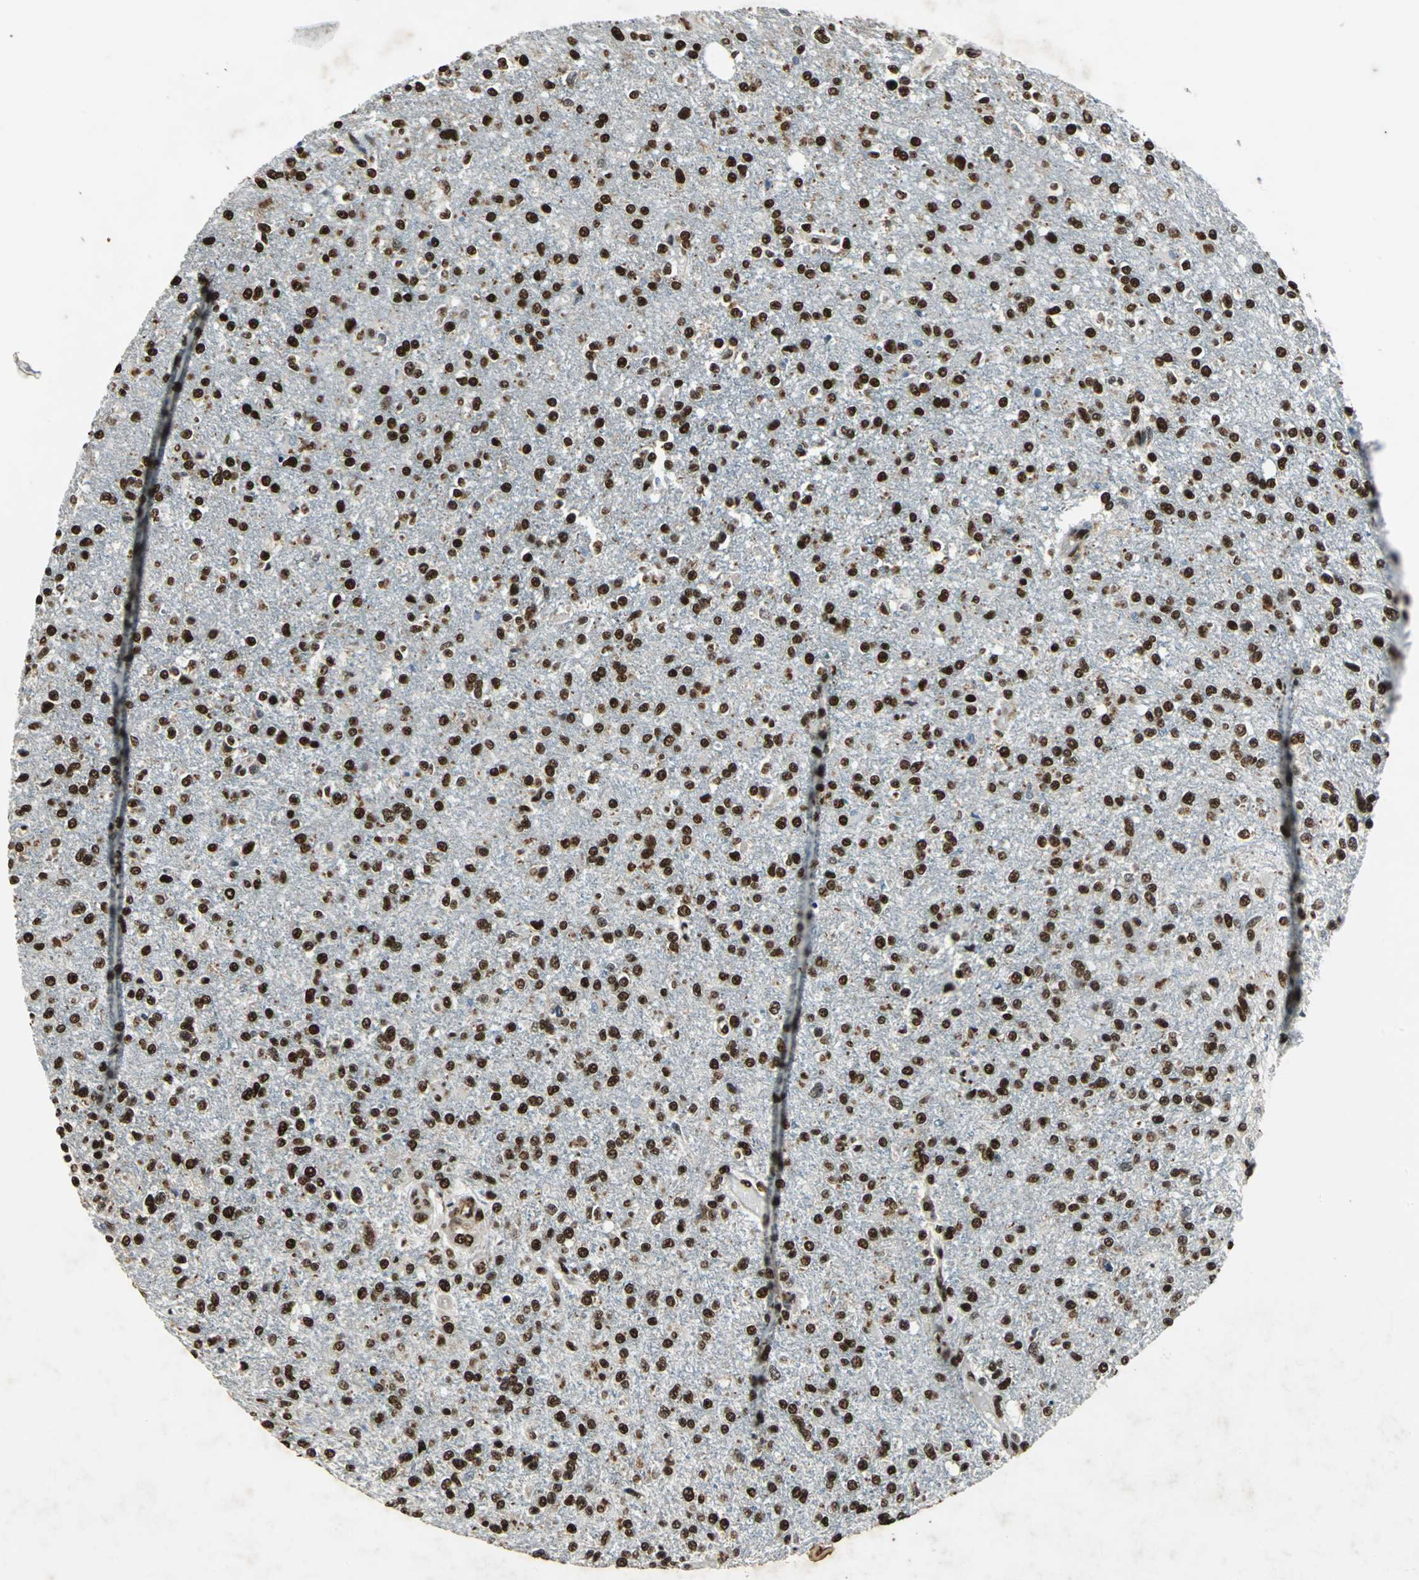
{"staining": {"intensity": "strong", "quantity": ">75%", "location": "nuclear"}, "tissue": "glioma", "cell_type": "Tumor cells", "image_type": "cancer", "snomed": [{"axis": "morphology", "description": "Glioma, malignant, High grade"}, {"axis": "topography", "description": "Cerebral cortex"}], "caption": "This is an image of immunohistochemistry staining of glioma, which shows strong expression in the nuclear of tumor cells.", "gene": "ANP32A", "patient": {"sex": "male", "age": 76}}